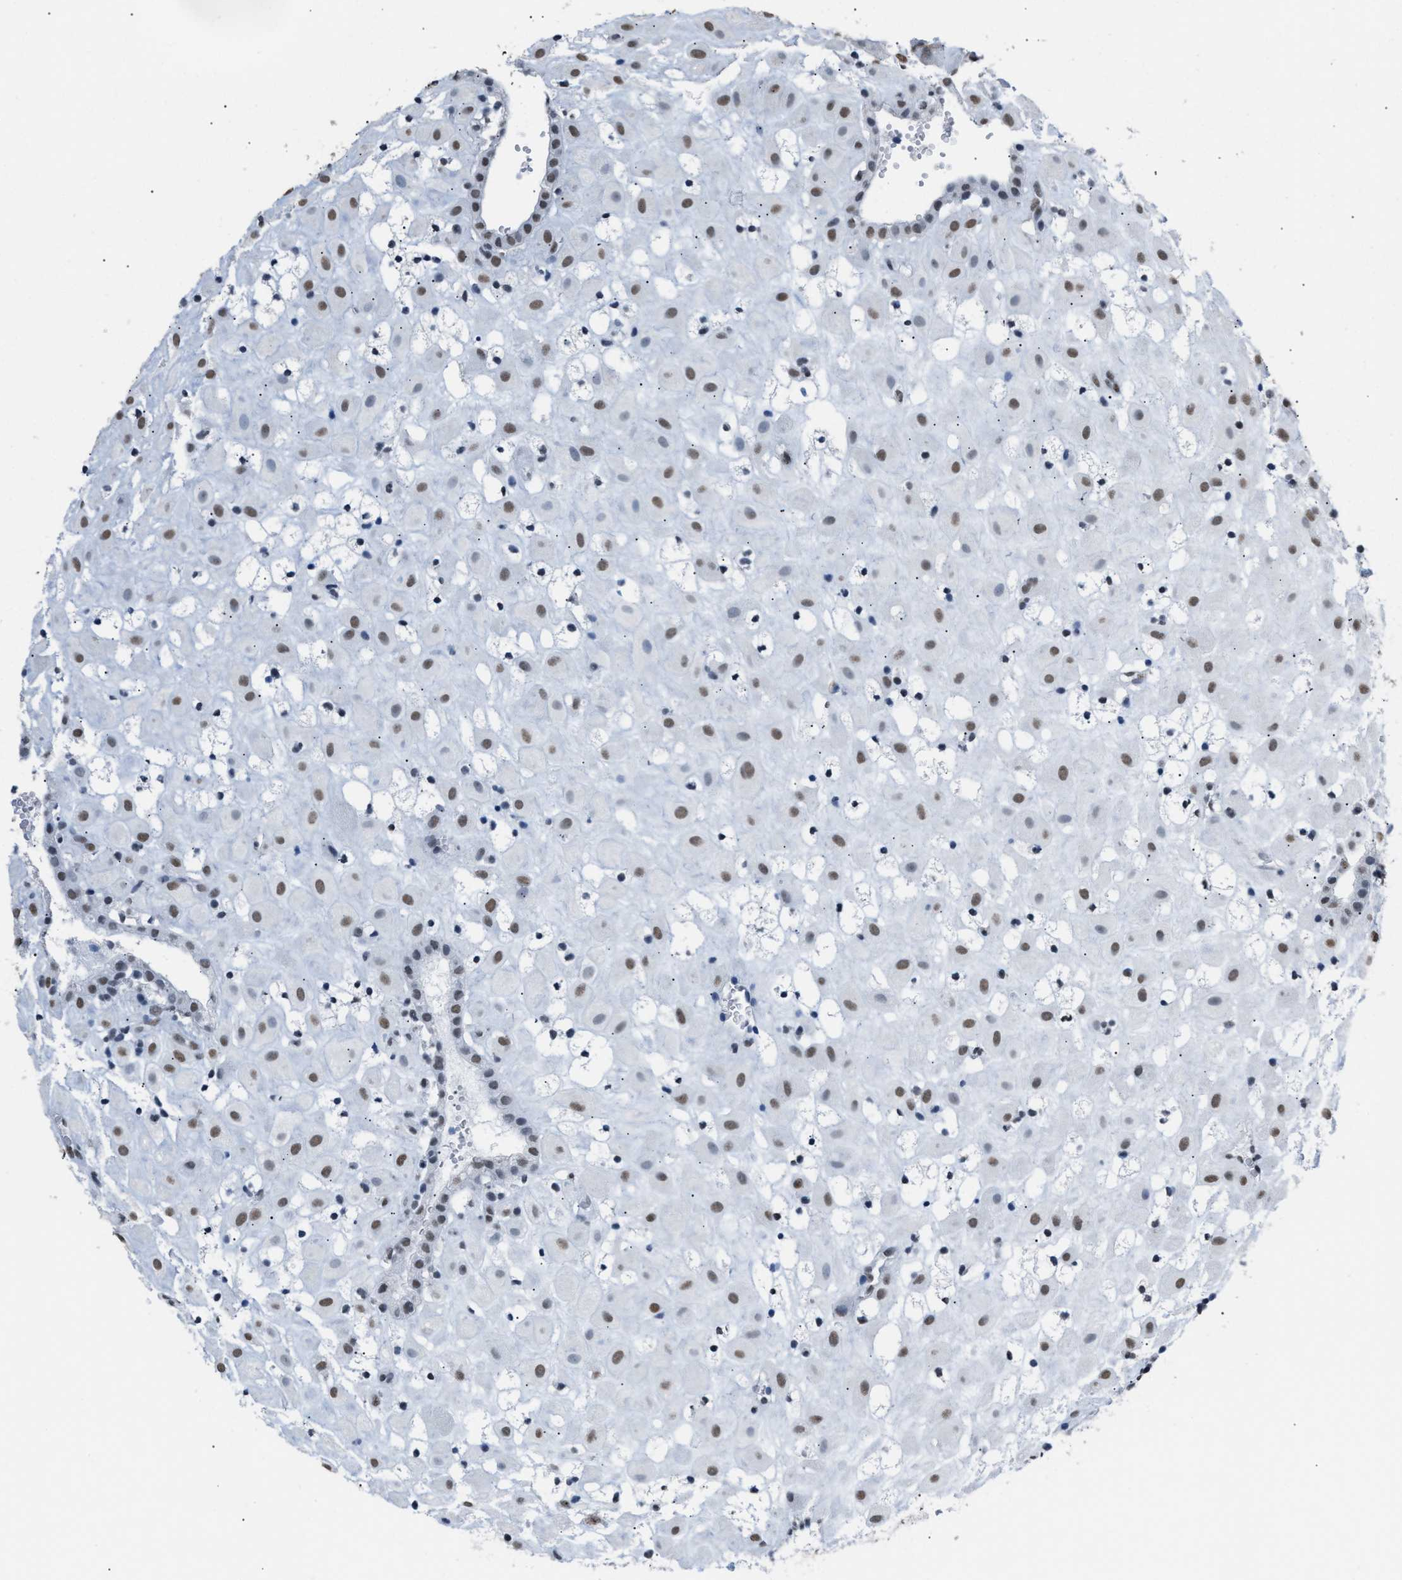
{"staining": {"intensity": "moderate", "quantity": ">75%", "location": "nuclear"}, "tissue": "placenta", "cell_type": "Decidual cells", "image_type": "normal", "snomed": [{"axis": "morphology", "description": "Normal tissue, NOS"}, {"axis": "topography", "description": "Placenta"}], "caption": "Protein expression analysis of benign placenta demonstrates moderate nuclear staining in about >75% of decidual cells. Using DAB (brown) and hematoxylin (blue) stains, captured at high magnification using brightfield microscopy.", "gene": "CCAR2", "patient": {"sex": "female", "age": 18}}